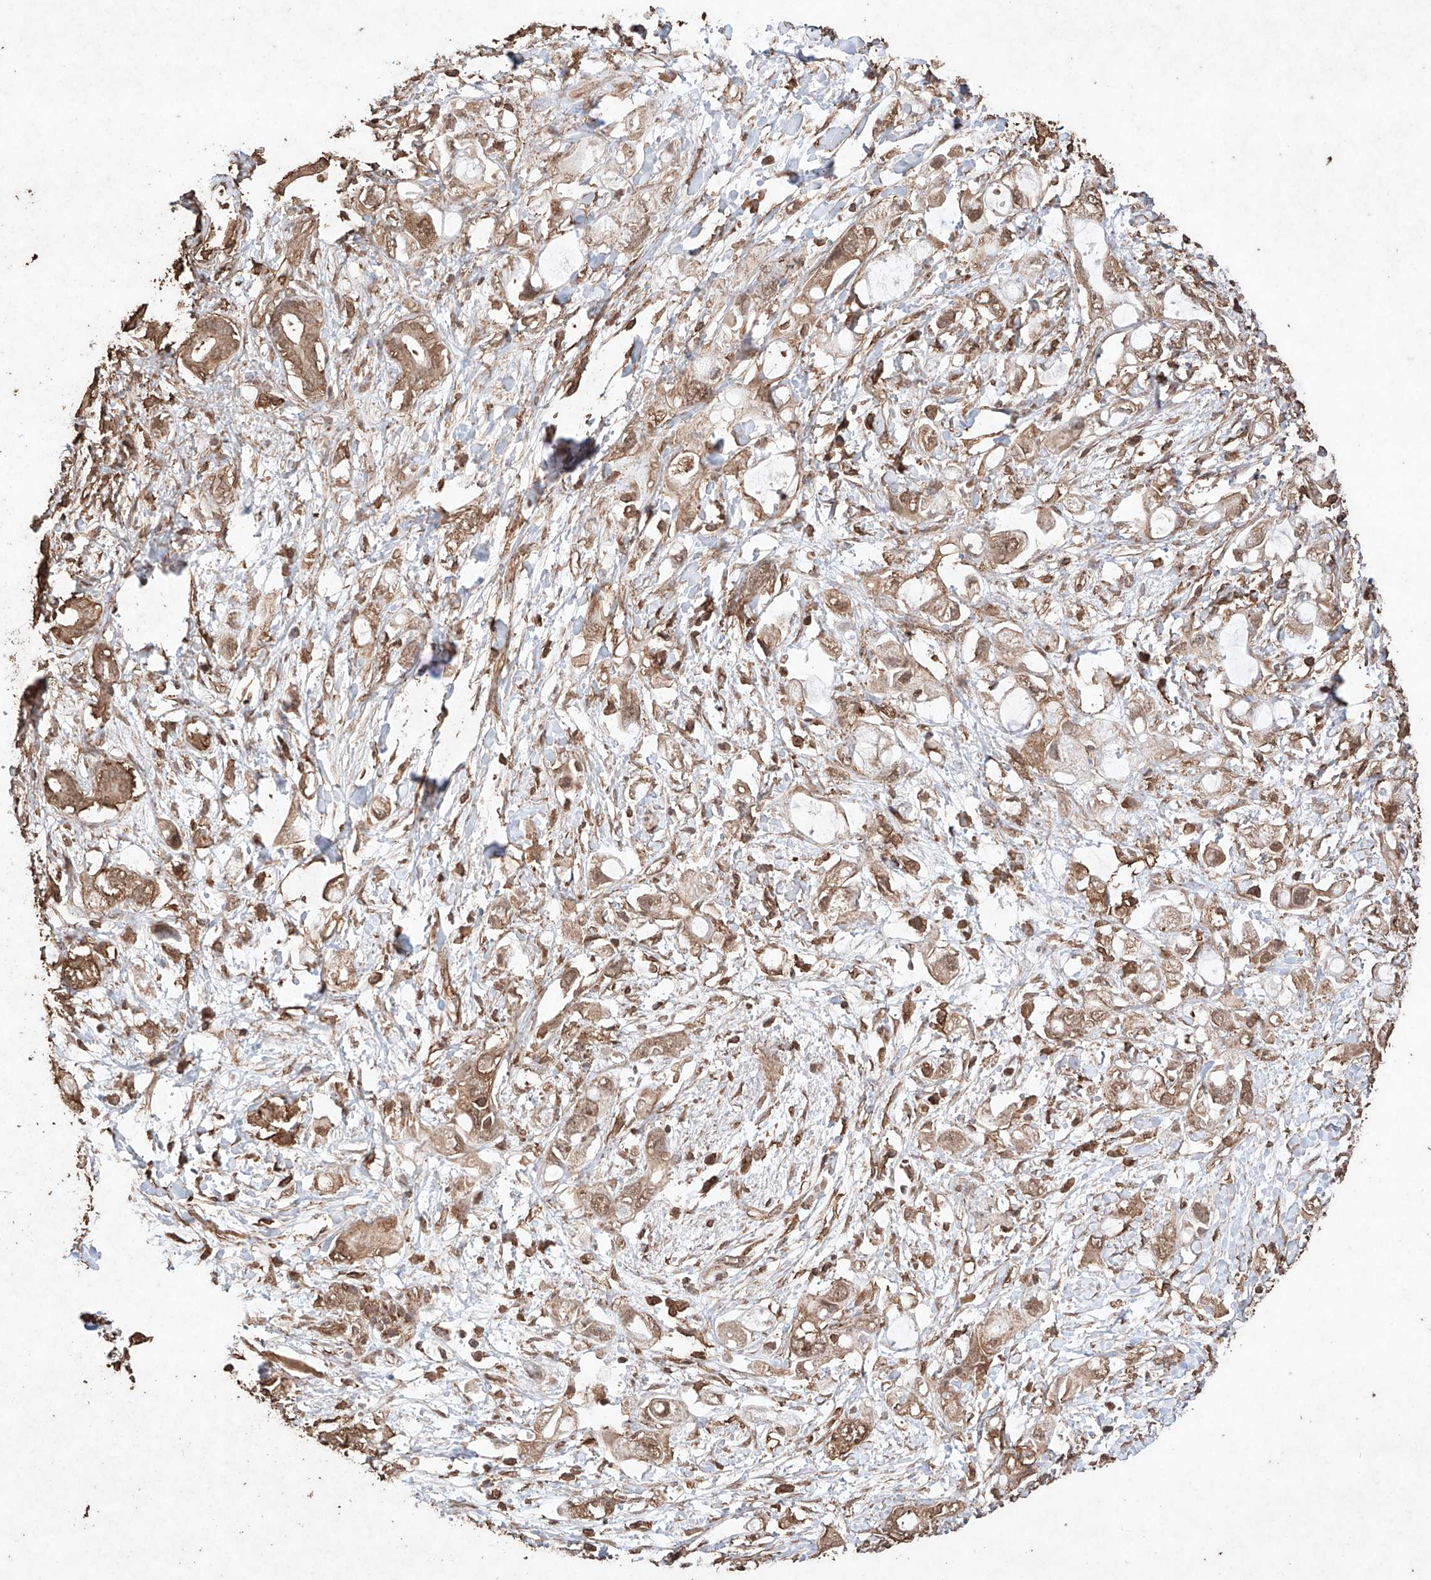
{"staining": {"intensity": "weak", "quantity": ">75%", "location": "cytoplasmic/membranous"}, "tissue": "pancreatic cancer", "cell_type": "Tumor cells", "image_type": "cancer", "snomed": [{"axis": "morphology", "description": "Adenocarcinoma, NOS"}, {"axis": "topography", "description": "Pancreas"}], "caption": "A brown stain highlights weak cytoplasmic/membranous positivity of a protein in human adenocarcinoma (pancreatic) tumor cells.", "gene": "M6PR", "patient": {"sex": "female", "age": 56}}